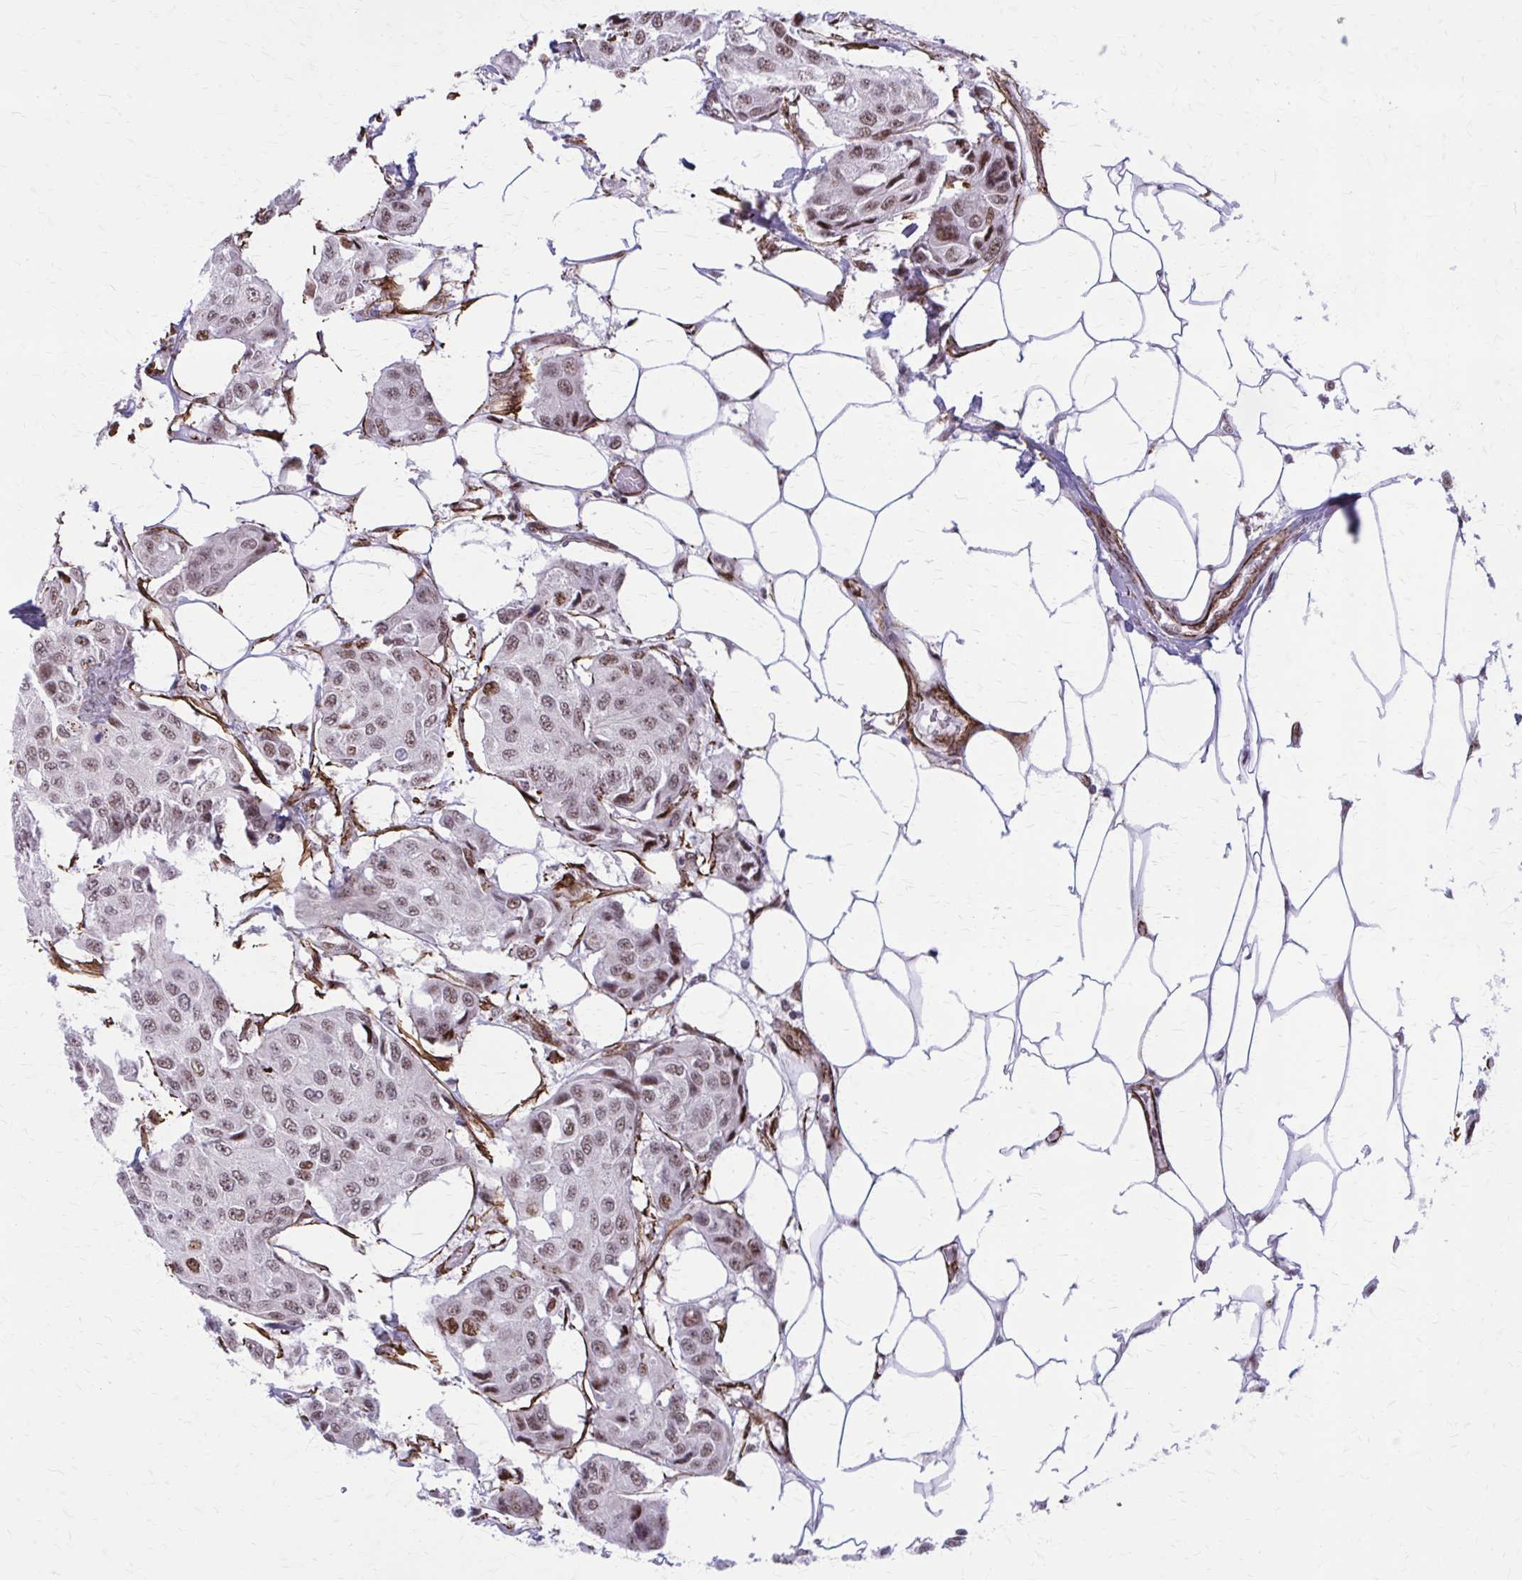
{"staining": {"intensity": "moderate", "quantity": ">75%", "location": "nuclear"}, "tissue": "breast cancer", "cell_type": "Tumor cells", "image_type": "cancer", "snomed": [{"axis": "morphology", "description": "Duct carcinoma"}, {"axis": "topography", "description": "Breast"}, {"axis": "topography", "description": "Lymph node"}], "caption": "Brown immunohistochemical staining in human breast intraductal carcinoma reveals moderate nuclear positivity in about >75% of tumor cells.", "gene": "NRBF2", "patient": {"sex": "female", "age": 80}}